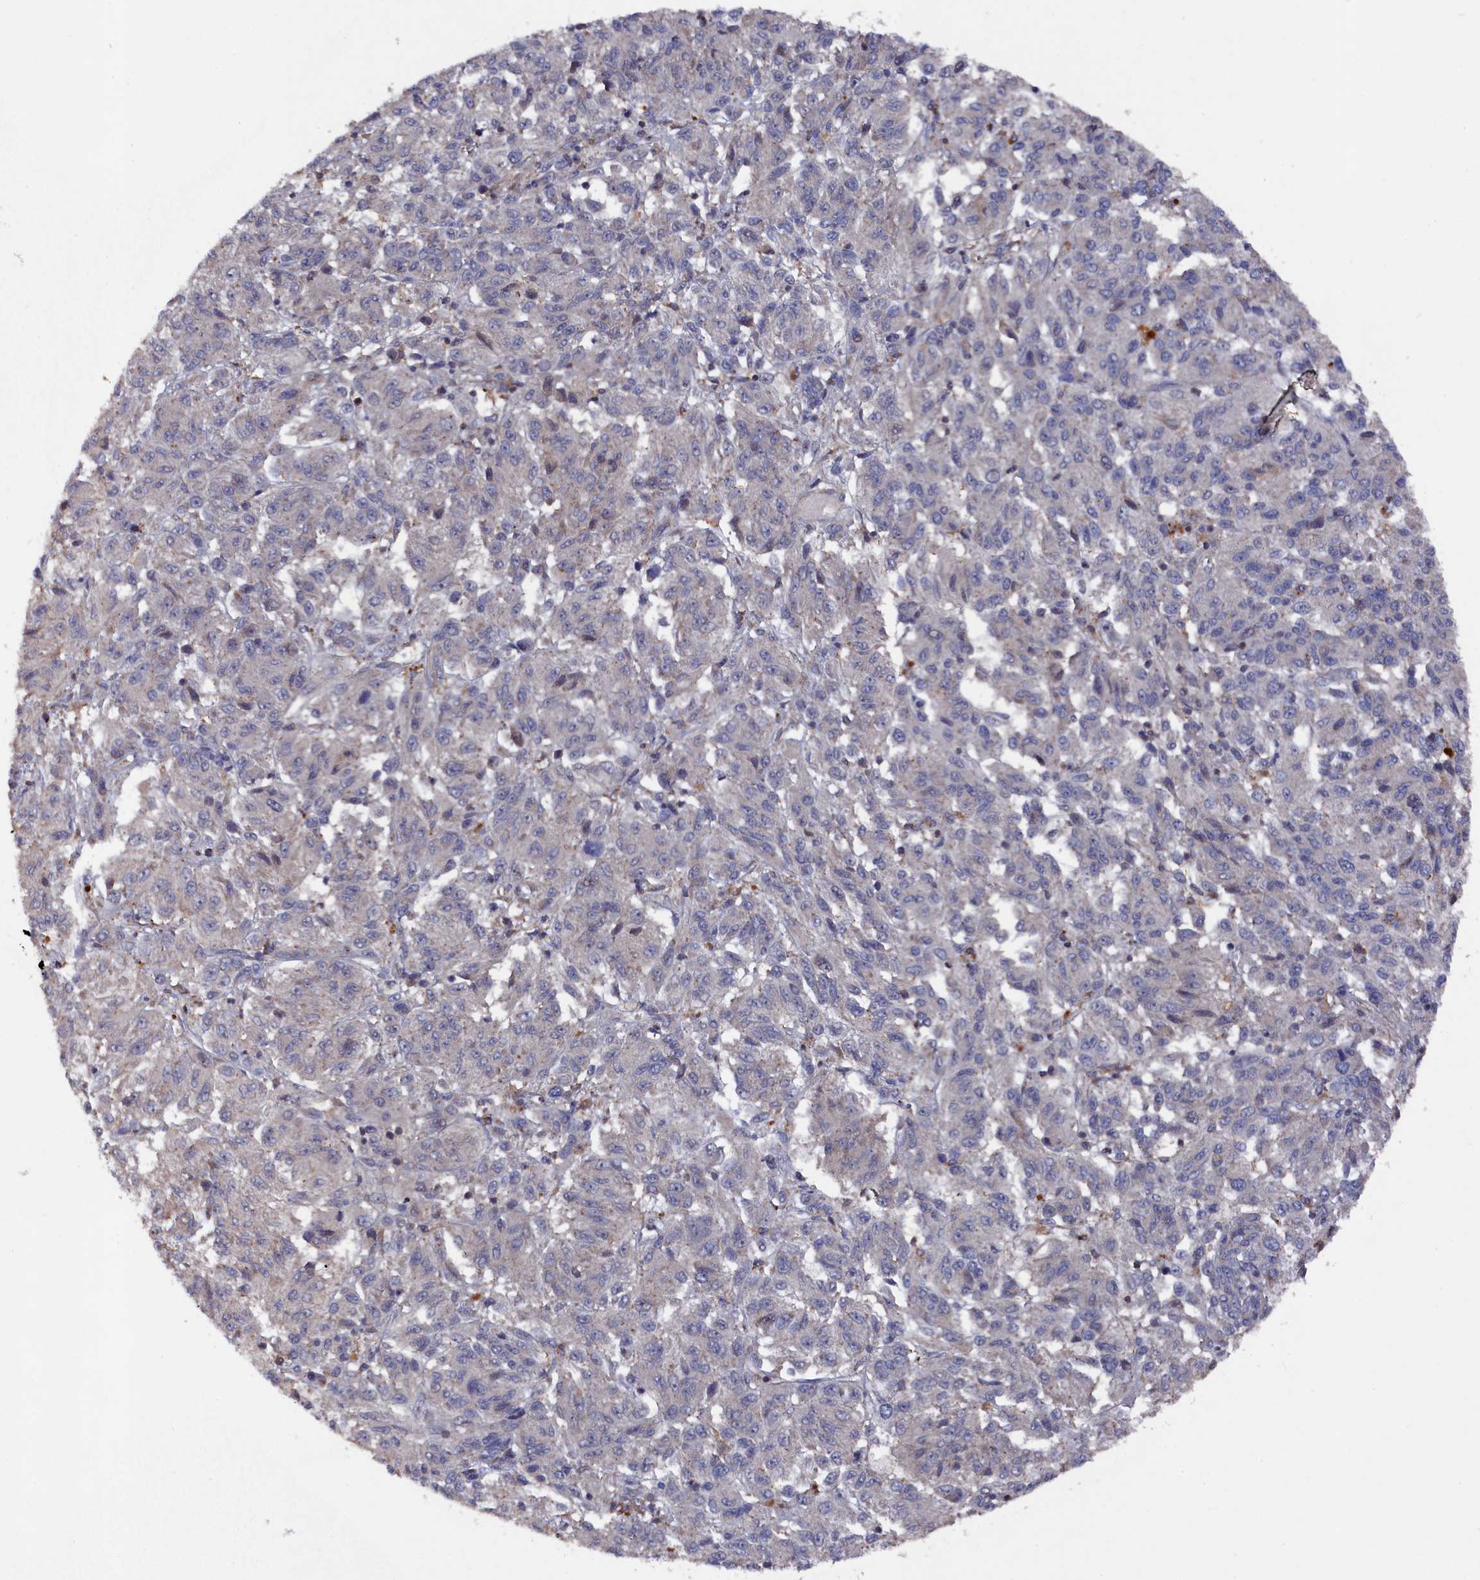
{"staining": {"intensity": "negative", "quantity": "none", "location": "none"}, "tissue": "melanoma", "cell_type": "Tumor cells", "image_type": "cancer", "snomed": [{"axis": "morphology", "description": "Malignant melanoma, Metastatic site"}, {"axis": "topography", "description": "Lung"}], "caption": "Immunohistochemistry (IHC) photomicrograph of human malignant melanoma (metastatic site) stained for a protein (brown), which reveals no expression in tumor cells. (DAB (3,3'-diaminobenzidine) immunohistochemistry (IHC) visualized using brightfield microscopy, high magnification).", "gene": "TMC5", "patient": {"sex": "male", "age": 64}}